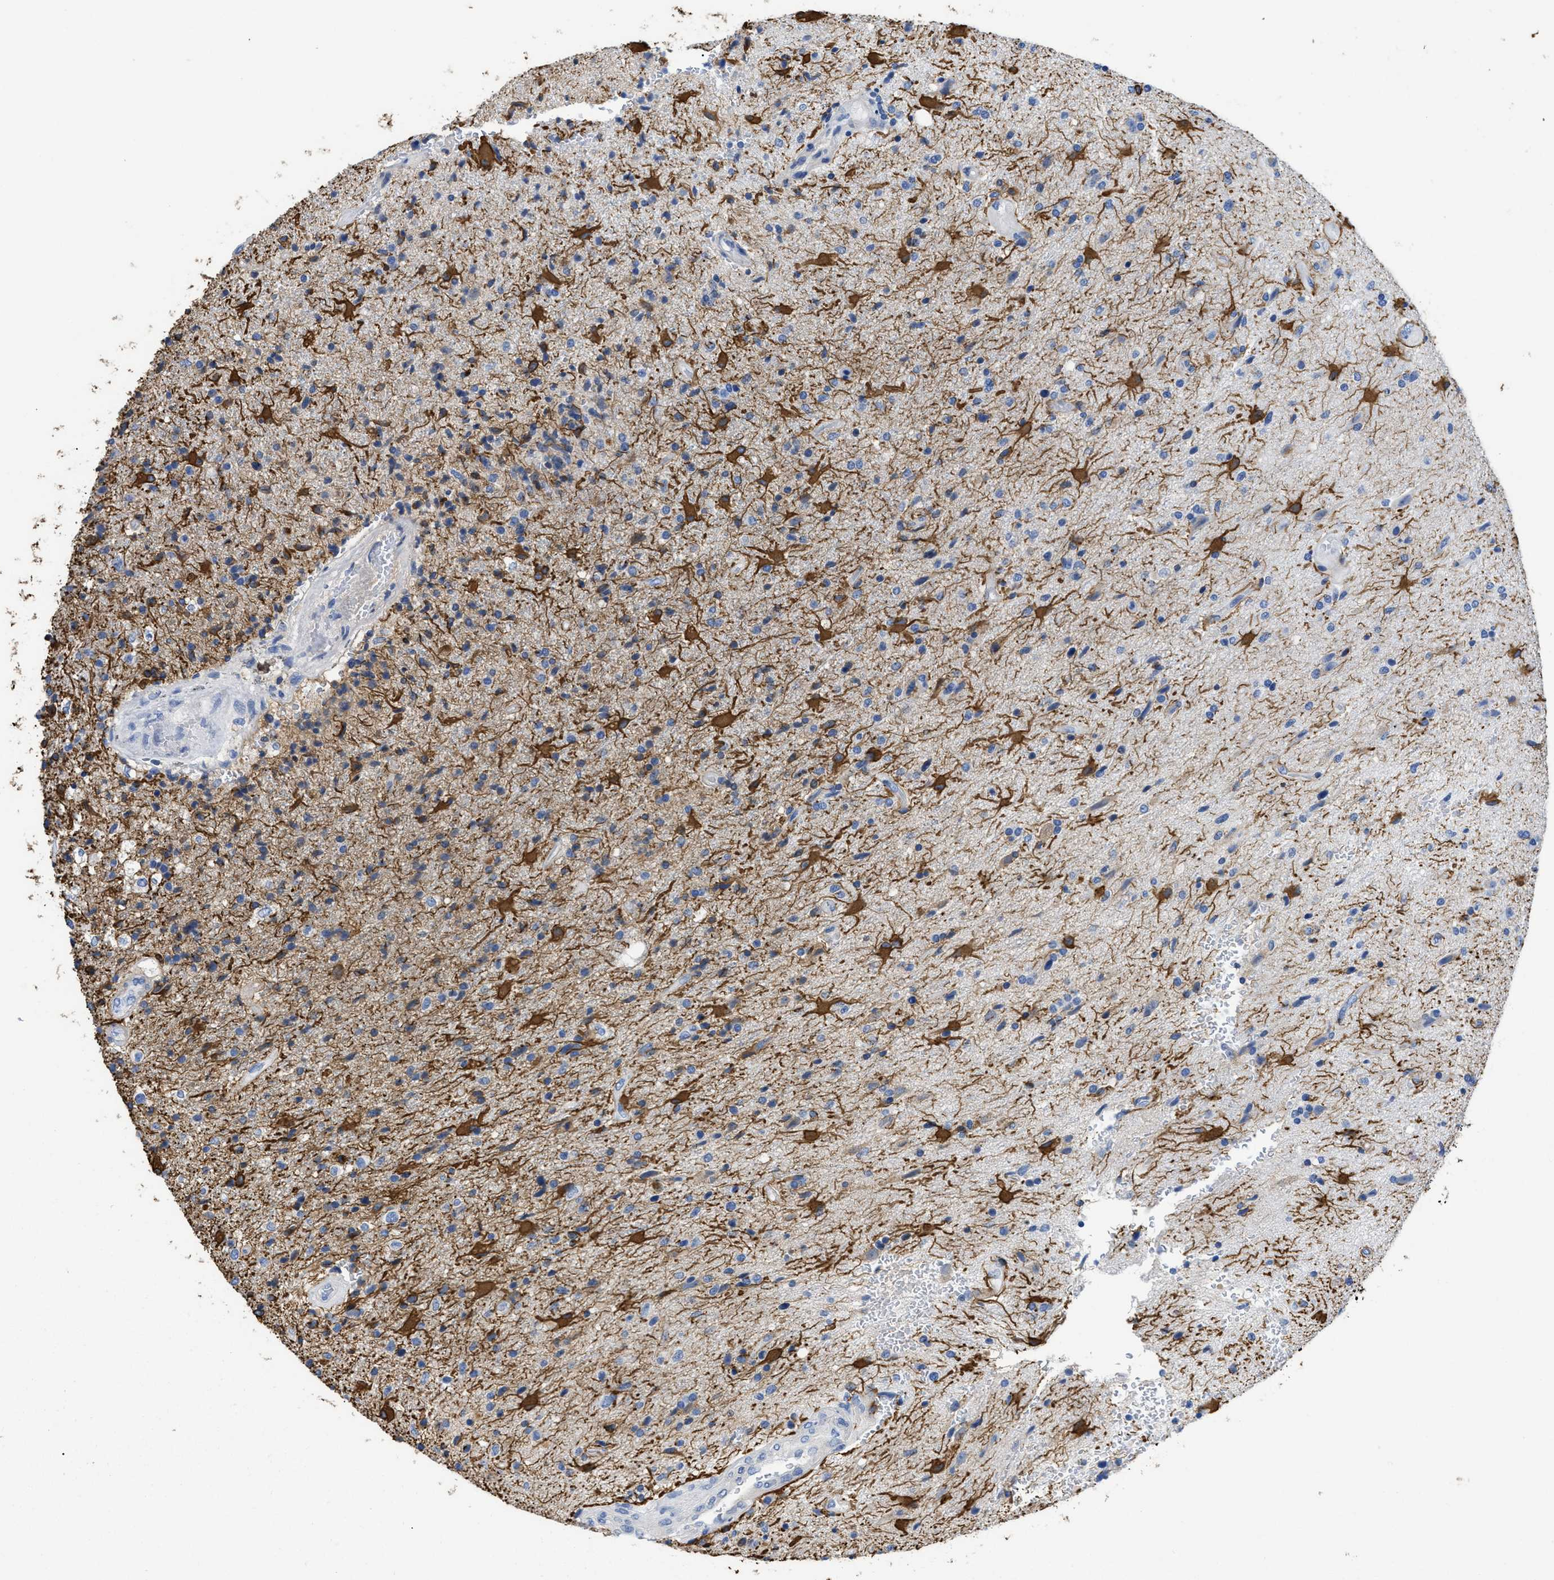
{"staining": {"intensity": "strong", "quantity": "<25%", "location": "cytoplasmic/membranous"}, "tissue": "glioma", "cell_type": "Tumor cells", "image_type": "cancer", "snomed": [{"axis": "morphology", "description": "Glioma, malignant, High grade"}, {"axis": "topography", "description": "Brain"}], "caption": "Human malignant glioma (high-grade) stained for a protein (brown) displays strong cytoplasmic/membranous positive expression in about <25% of tumor cells.", "gene": "DLC1", "patient": {"sex": "male", "age": 72}}